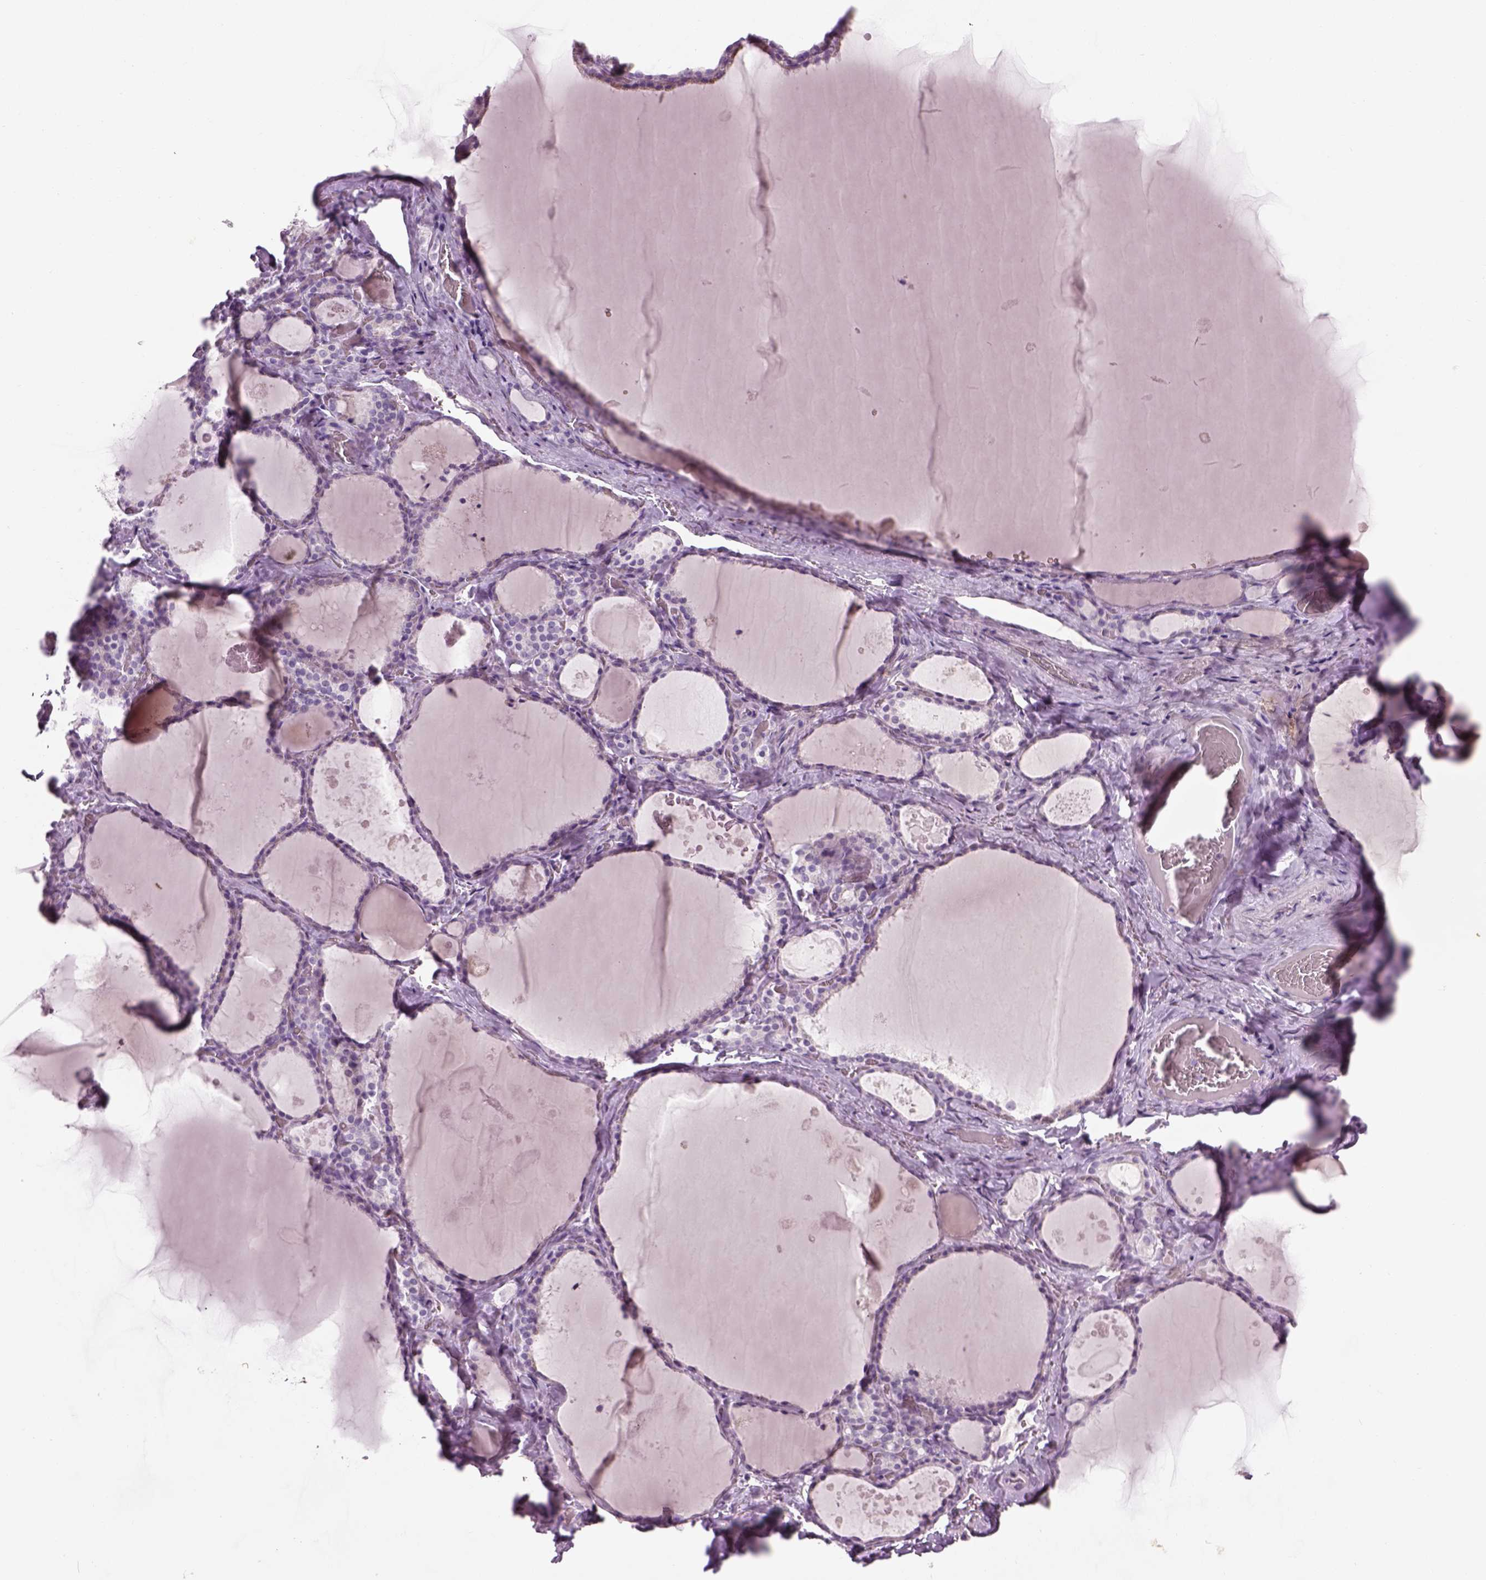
{"staining": {"intensity": "negative", "quantity": "none", "location": "none"}, "tissue": "thyroid gland", "cell_type": "Glandular cells", "image_type": "normal", "snomed": [{"axis": "morphology", "description": "Normal tissue, NOS"}, {"axis": "topography", "description": "Thyroid gland"}], "caption": "The histopathology image shows no significant positivity in glandular cells of thyroid gland. (Stains: DAB immunohistochemistry with hematoxylin counter stain, Microscopy: brightfield microscopy at high magnification).", "gene": "TH", "patient": {"sex": "male", "age": 56}}